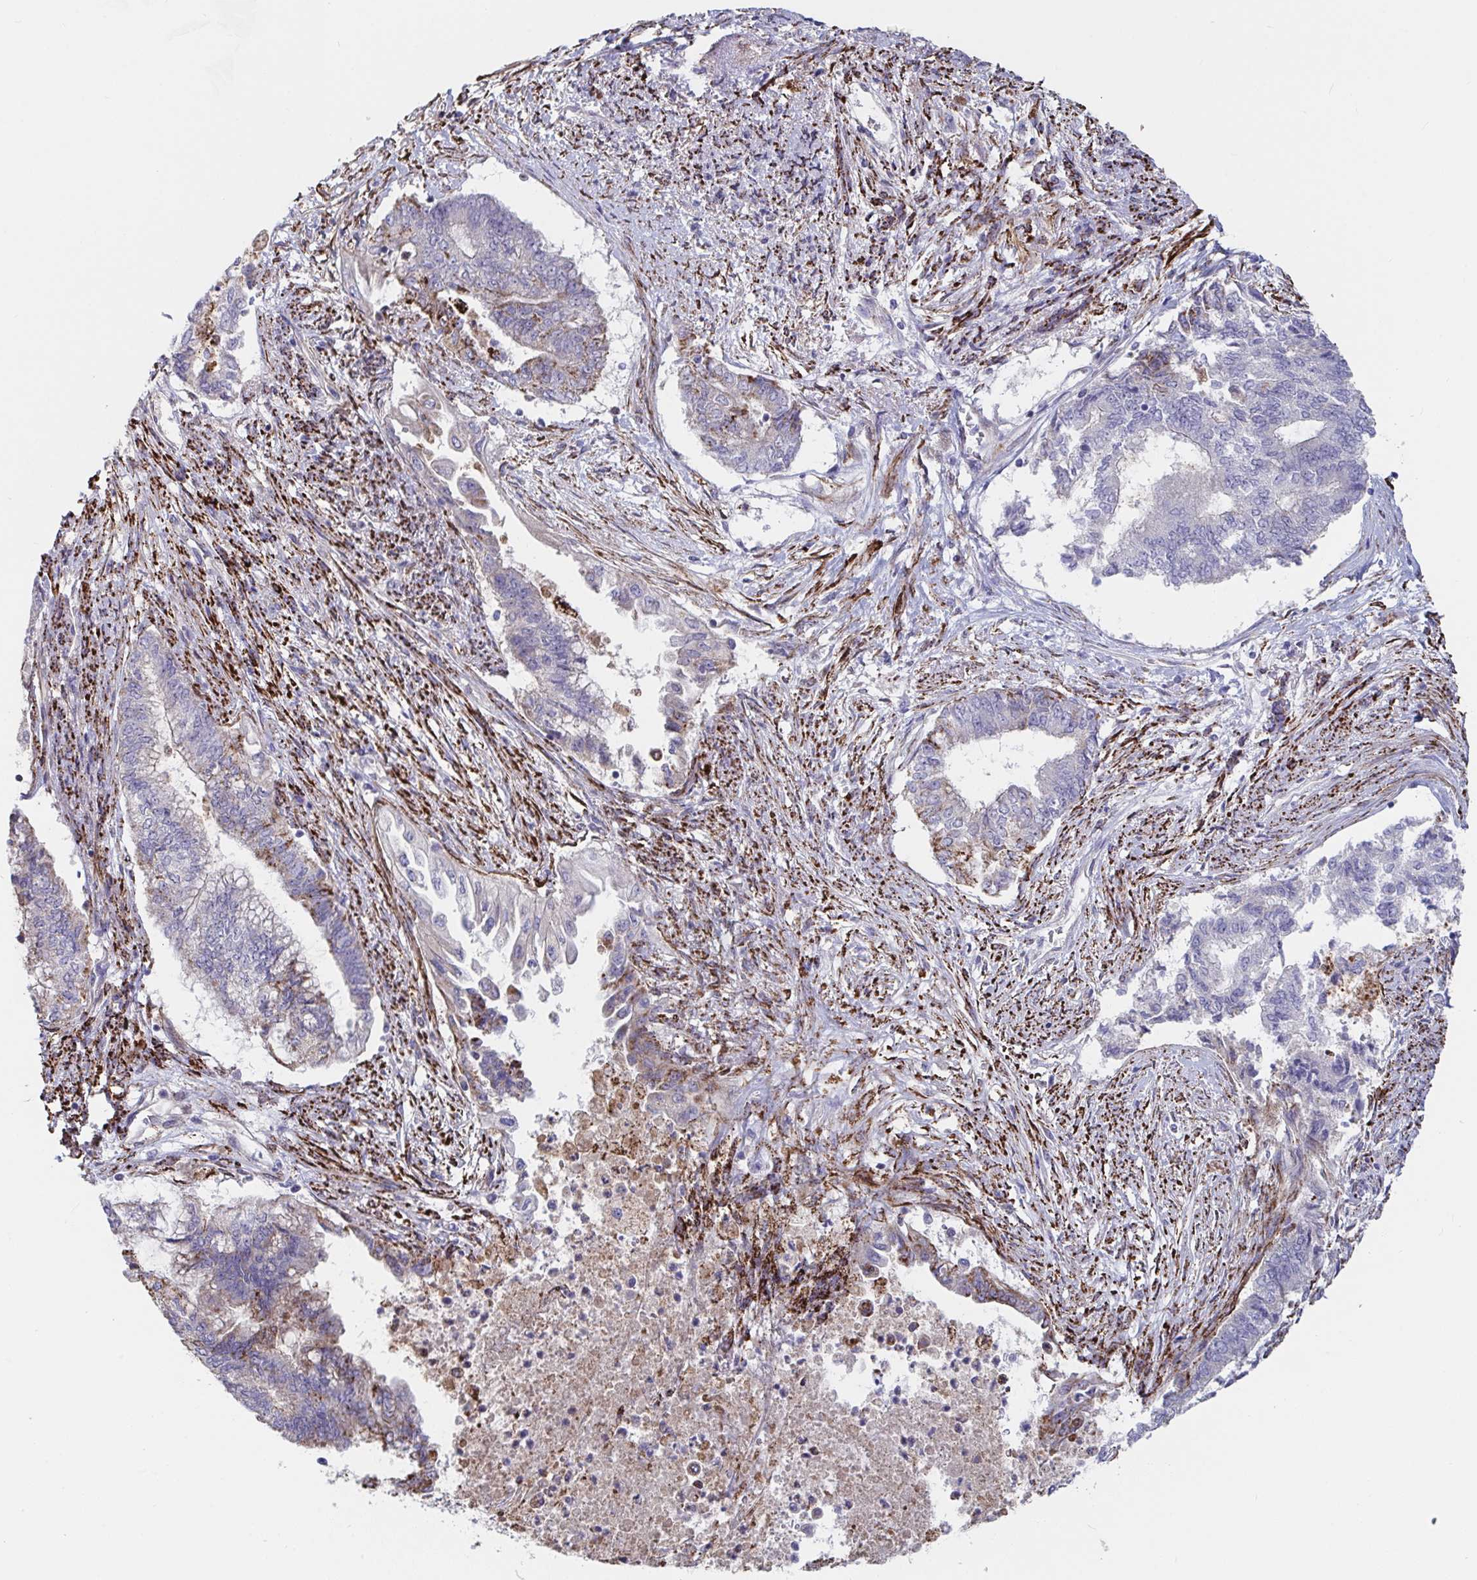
{"staining": {"intensity": "strong", "quantity": "<25%", "location": "cytoplasmic/membranous"}, "tissue": "endometrial cancer", "cell_type": "Tumor cells", "image_type": "cancer", "snomed": [{"axis": "morphology", "description": "Adenocarcinoma, NOS"}, {"axis": "topography", "description": "Endometrium"}], "caption": "A brown stain highlights strong cytoplasmic/membranous expression of a protein in human endometrial adenocarcinoma tumor cells.", "gene": "FAM156B", "patient": {"sex": "female", "age": 65}}